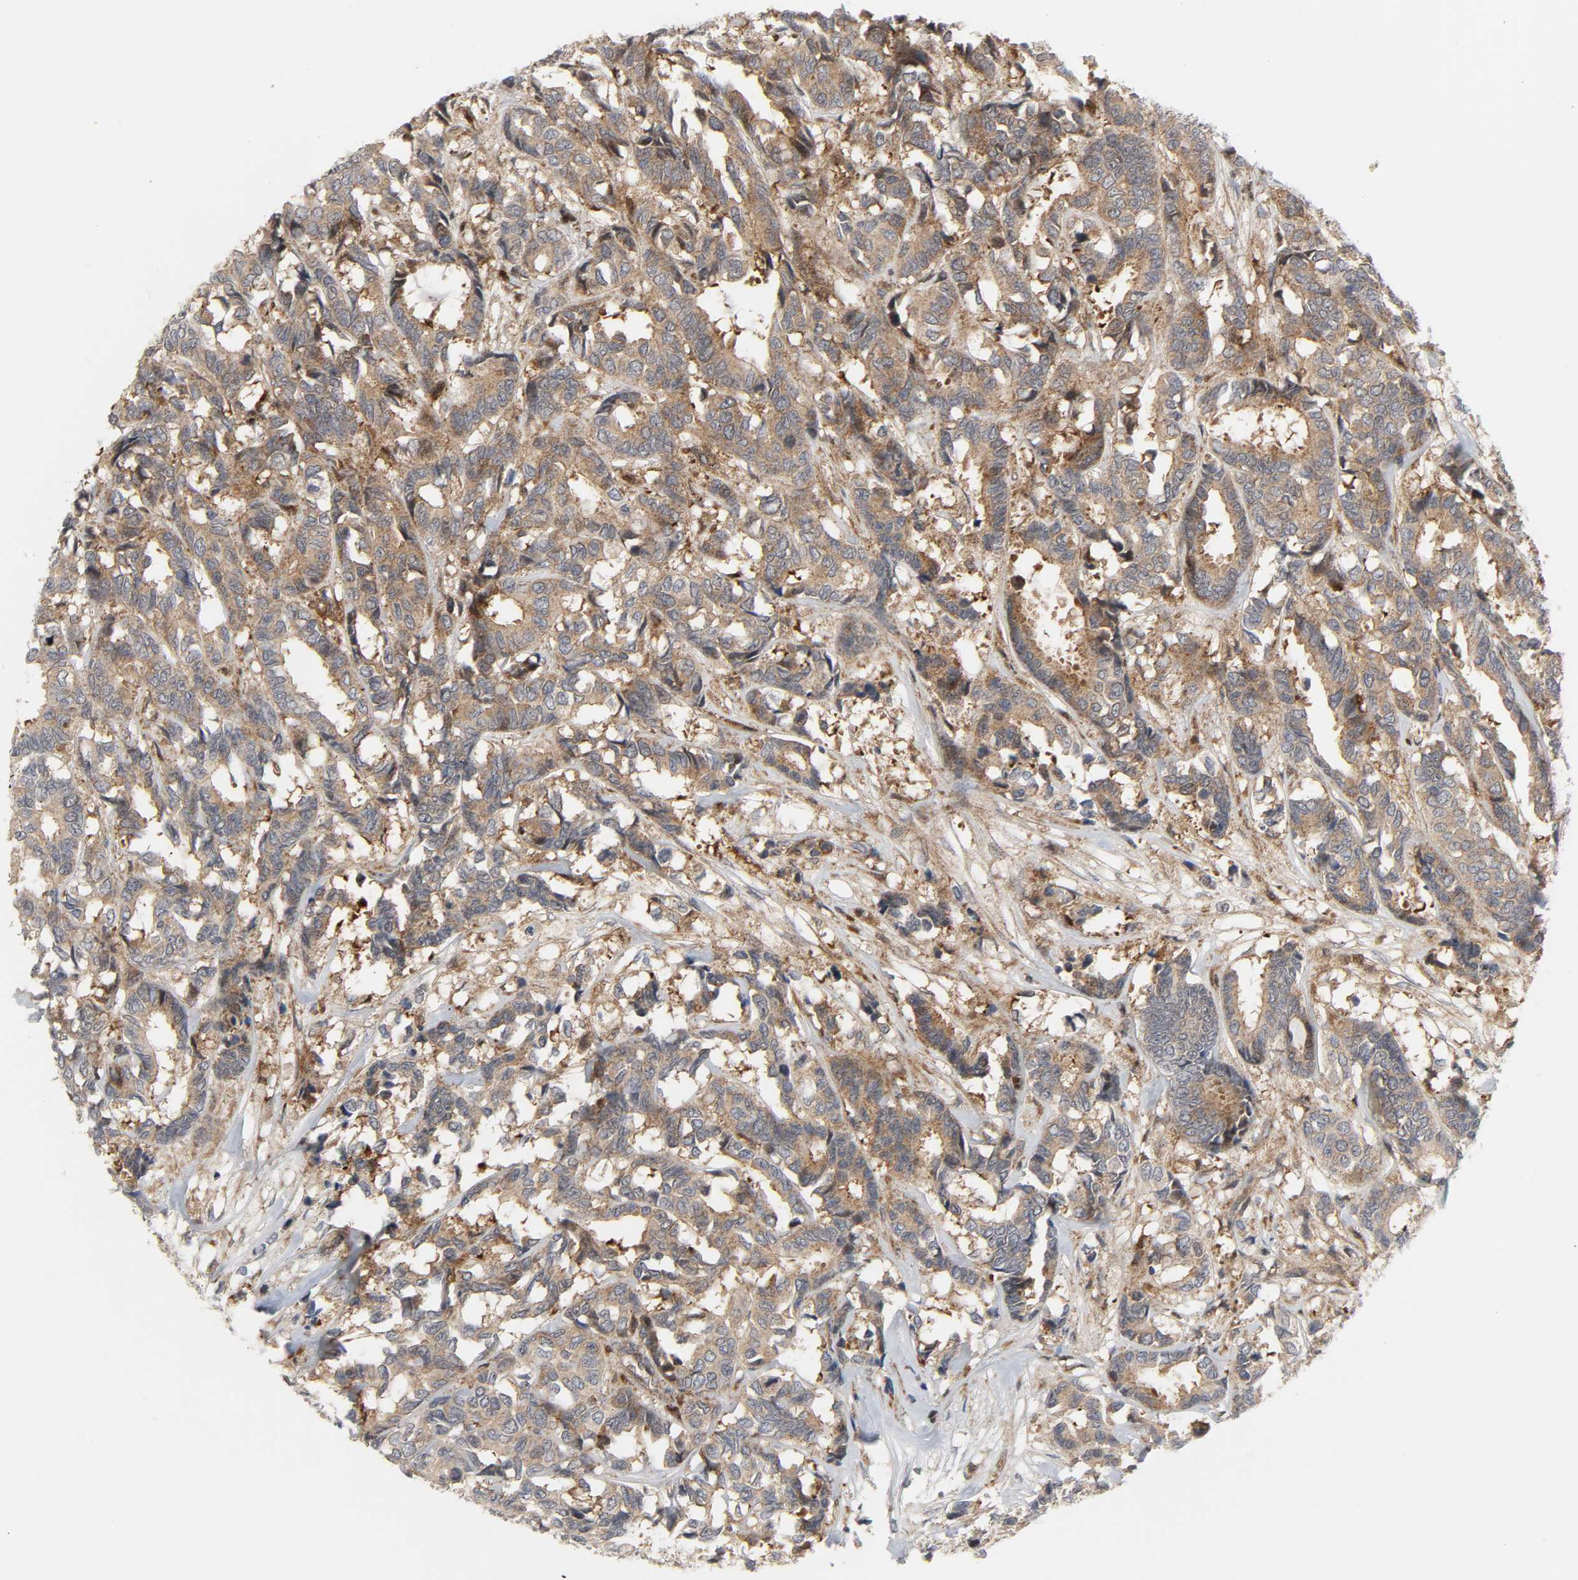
{"staining": {"intensity": "moderate", "quantity": ">75%", "location": "cytoplasmic/membranous"}, "tissue": "breast cancer", "cell_type": "Tumor cells", "image_type": "cancer", "snomed": [{"axis": "morphology", "description": "Duct carcinoma"}, {"axis": "topography", "description": "Breast"}], "caption": "Moderate cytoplasmic/membranous staining for a protein is present in about >75% of tumor cells of infiltrating ductal carcinoma (breast) using immunohistochemistry.", "gene": "CHUK", "patient": {"sex": "female", "age": 87}}